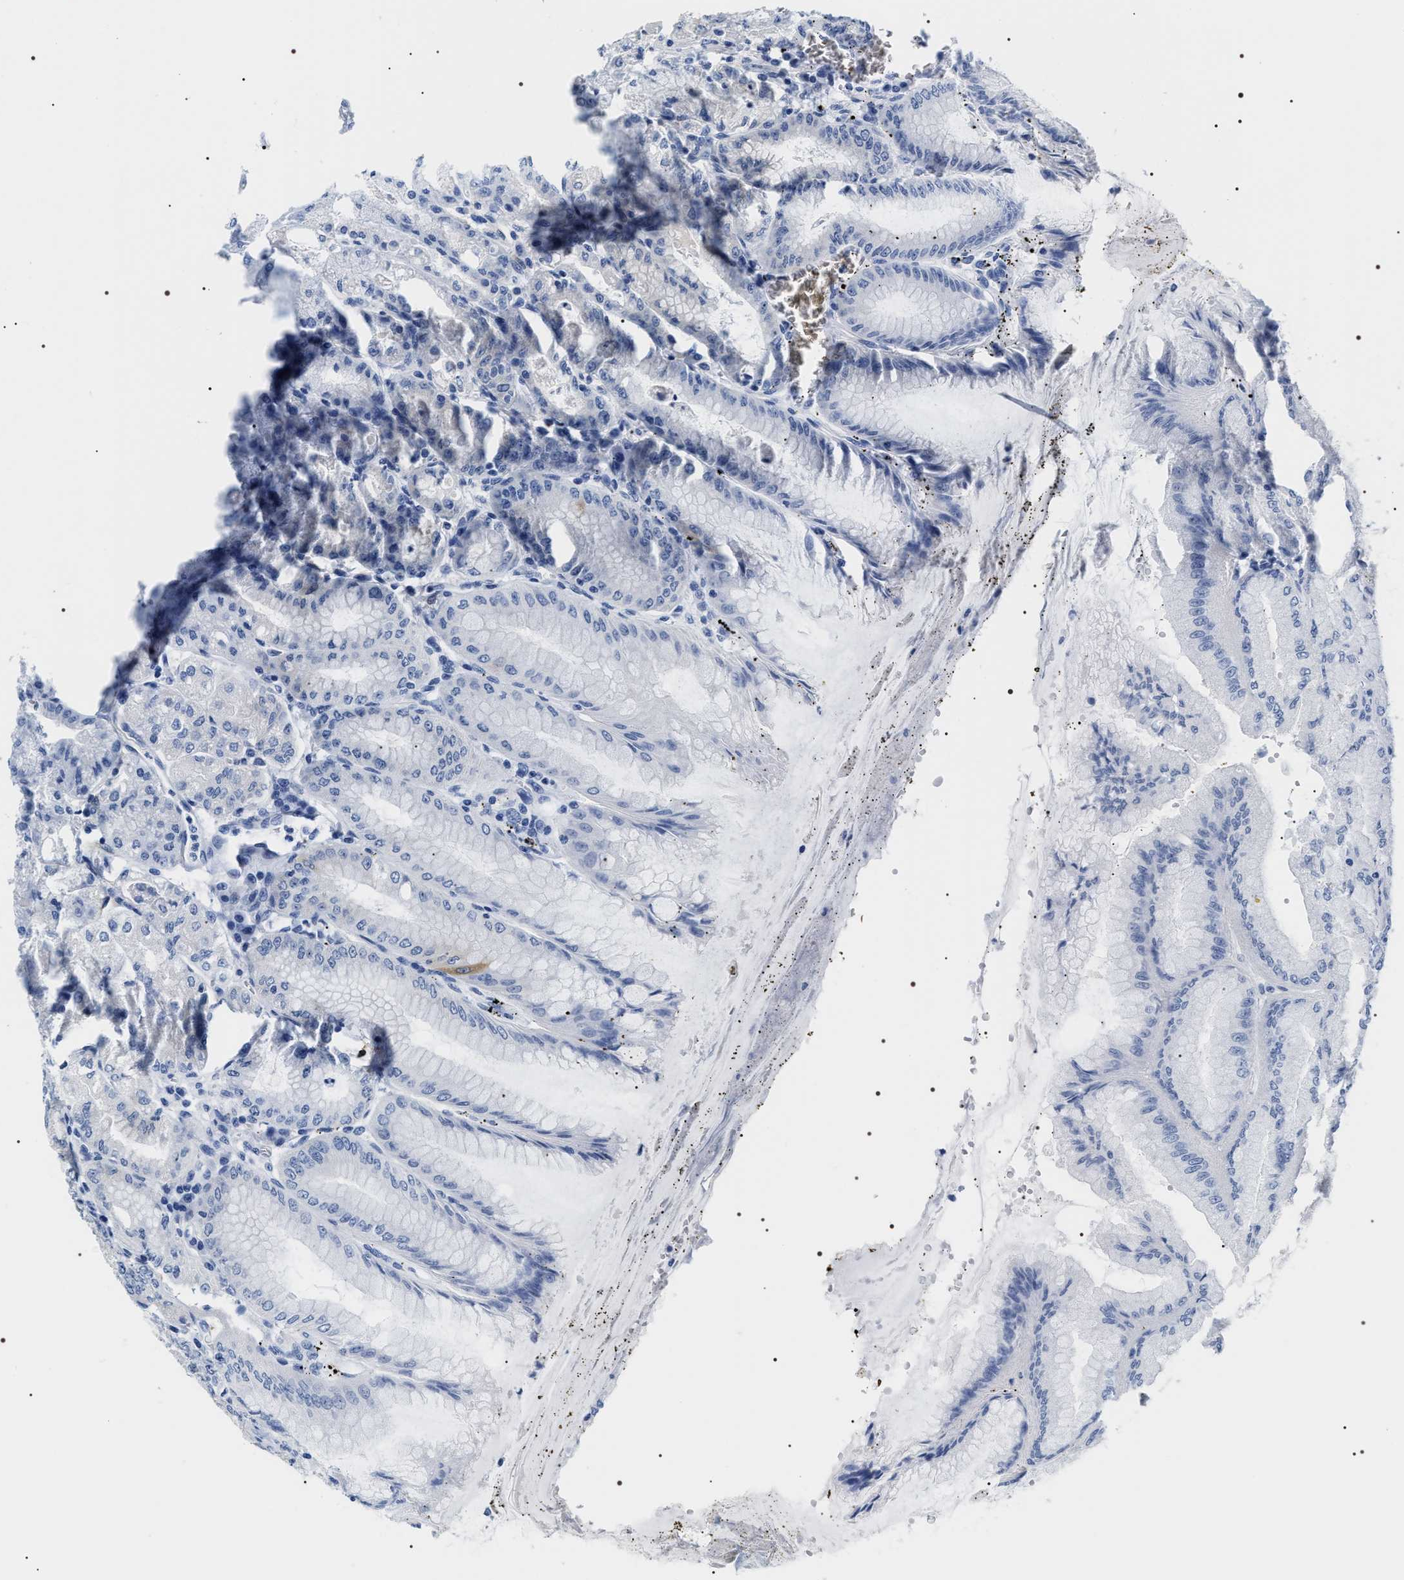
{"staining": {"intensity": "negative", "quantity": "none", "location": "none"}, "tissue": "stomach", "cell_type": "Glandular cells", "image_type": "normal", "snomed": [{"axis": "morphology", "description": "Normal tissue, NOS"}, {"axis": "topography", "description": "Stomach, lower"}], "caption": "Unremarkable stomach was stained to show a protein in brown. There is no significant positivity in glandular cells. (DAB immunohistochemistry (IHC), high magnification).", "gene": "ADH4", "patient": {"sex": "male", "age": 71}}